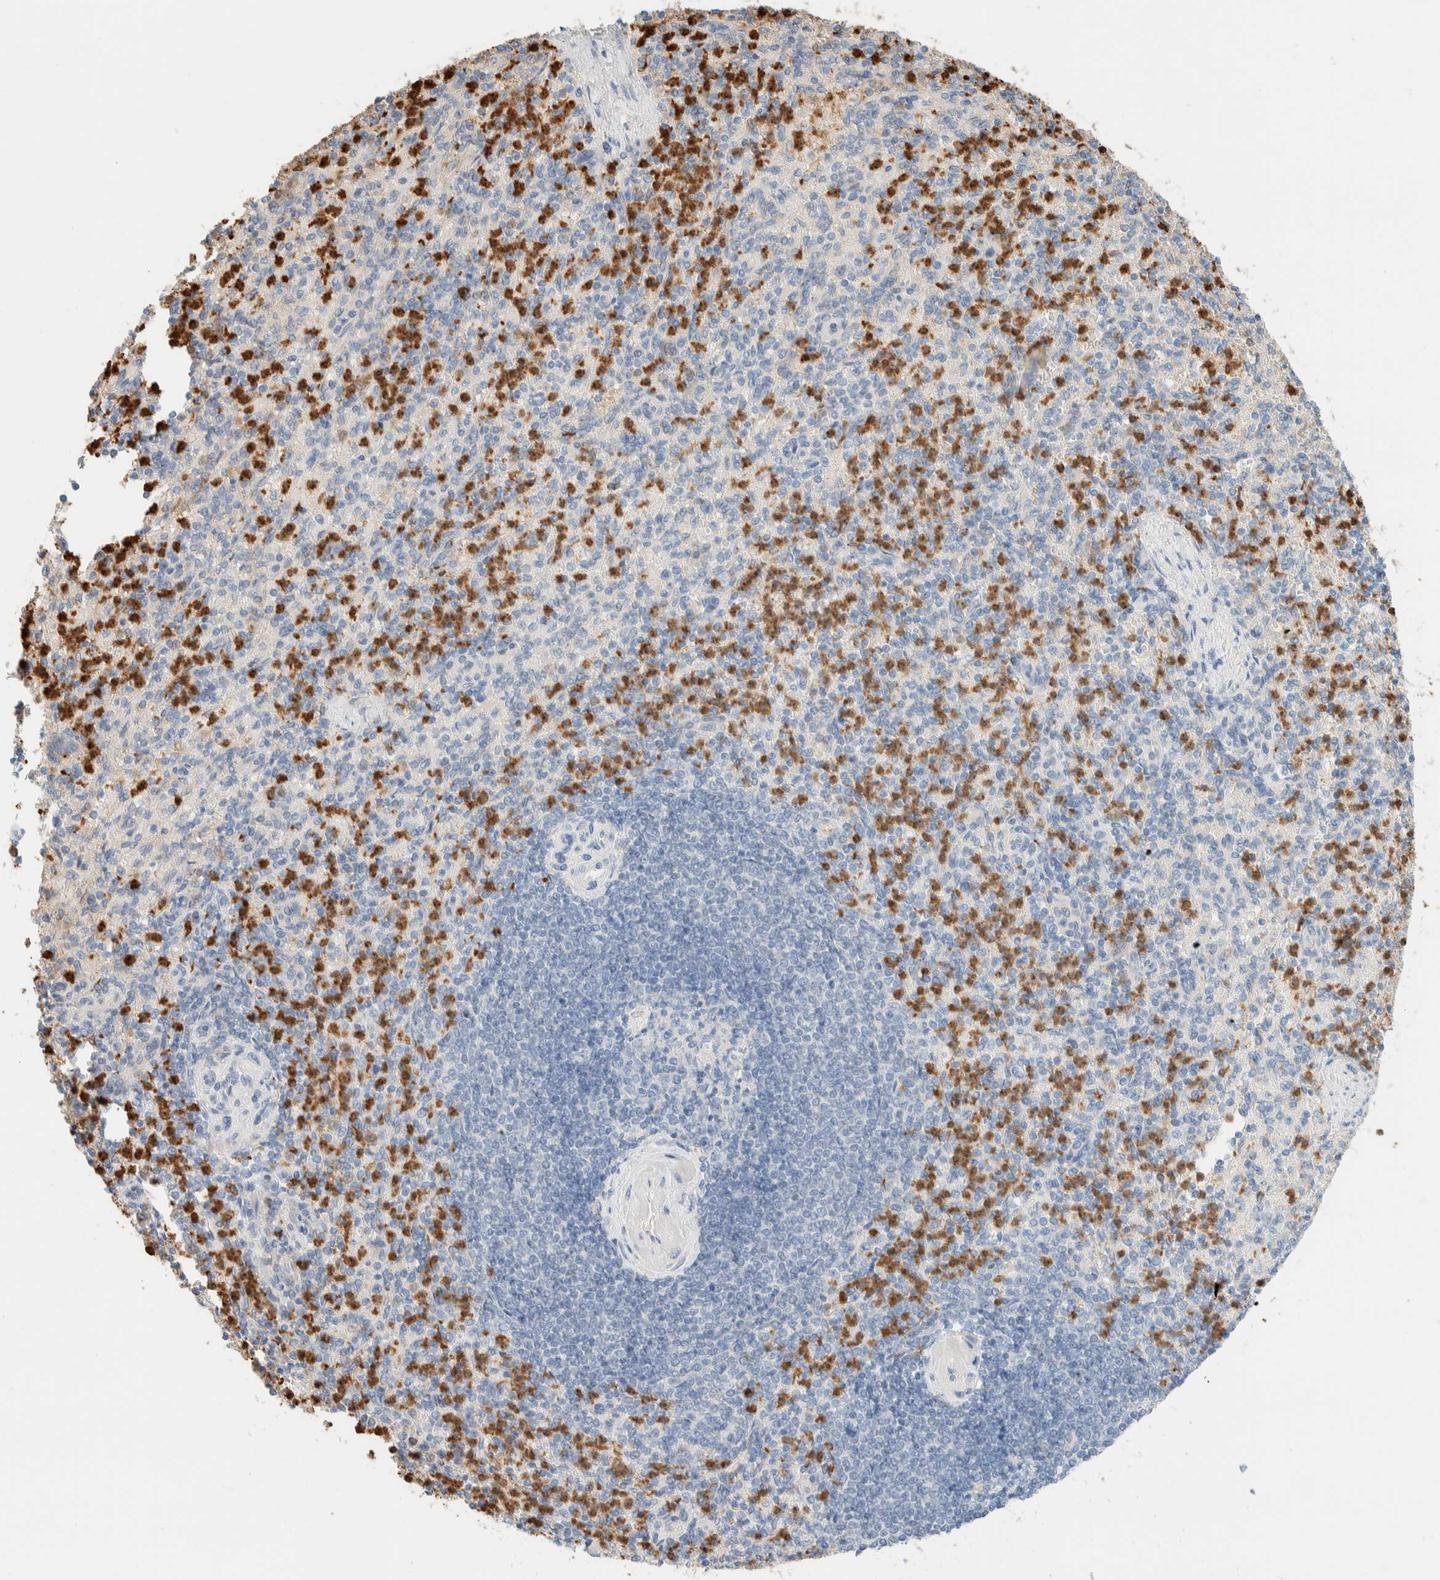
{"staining": {"intensity": "strong", "quantity": "25%-75%", "location": "cytoplasmic/membranous,nuclear"}, "tissue": "spleen", "cell_type": "Cells in red pulp", "image_type": "normal", "snomed": [{"axis": "morphology", "description": "Normal tissue, NOS"}, {"axis": "topography", "description": "Spleen"}], "caption": "Immunohistochemical staining of benign human spleen shows 25%-75% levels of strong cytoplasmic/membranous,nuclear protein positivity in about 25%-75% of cells in red pulp.", "gene": "SETD4", "patient": {"sex": "female", "age": 74}}